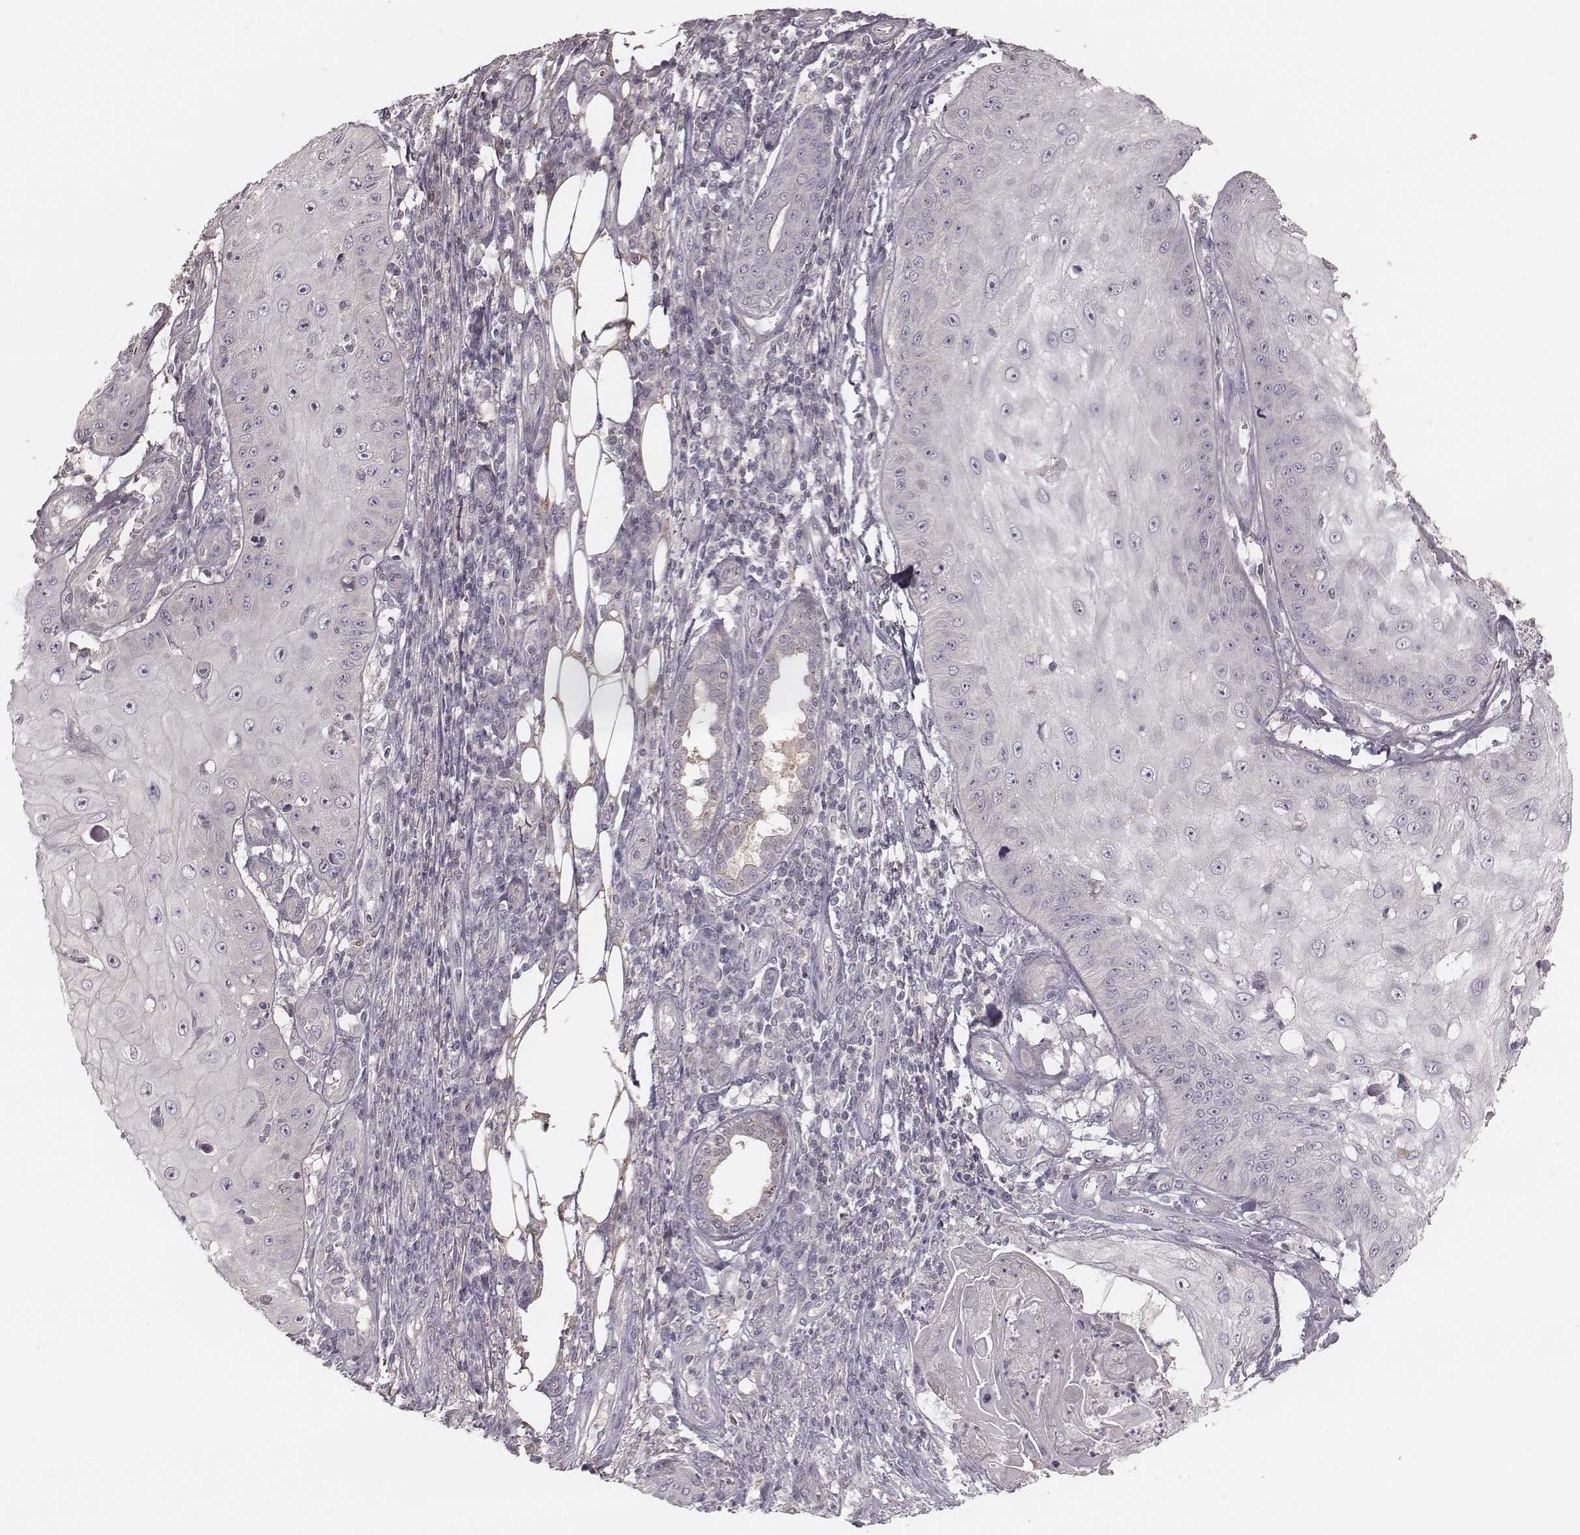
{"staining": {"intensity": "negative", "quantity": "none", "location": "none"}, "tissue": "skin cancer", "cell_type": "Tumor cells", "image_type": "cancer", "snomed": [{"axis": "morphology", "description": "Squamous cell carcinoma, NOS"}, {"axis": "topography", "description": "Skin"}], "caption": "DAB (3,3'-diaminobenzidine) immunohistochemical staining of skin squamous cell carcinoma reveals no significant positivity in tumor cells. The staining is performed using DAB (3,3'-diaminobenzidine) brown chromogen with nuclei counter-stained in using hematoxylin.", "gene": "TDRD5", "patient": {"sex": "male", "age": 70}}